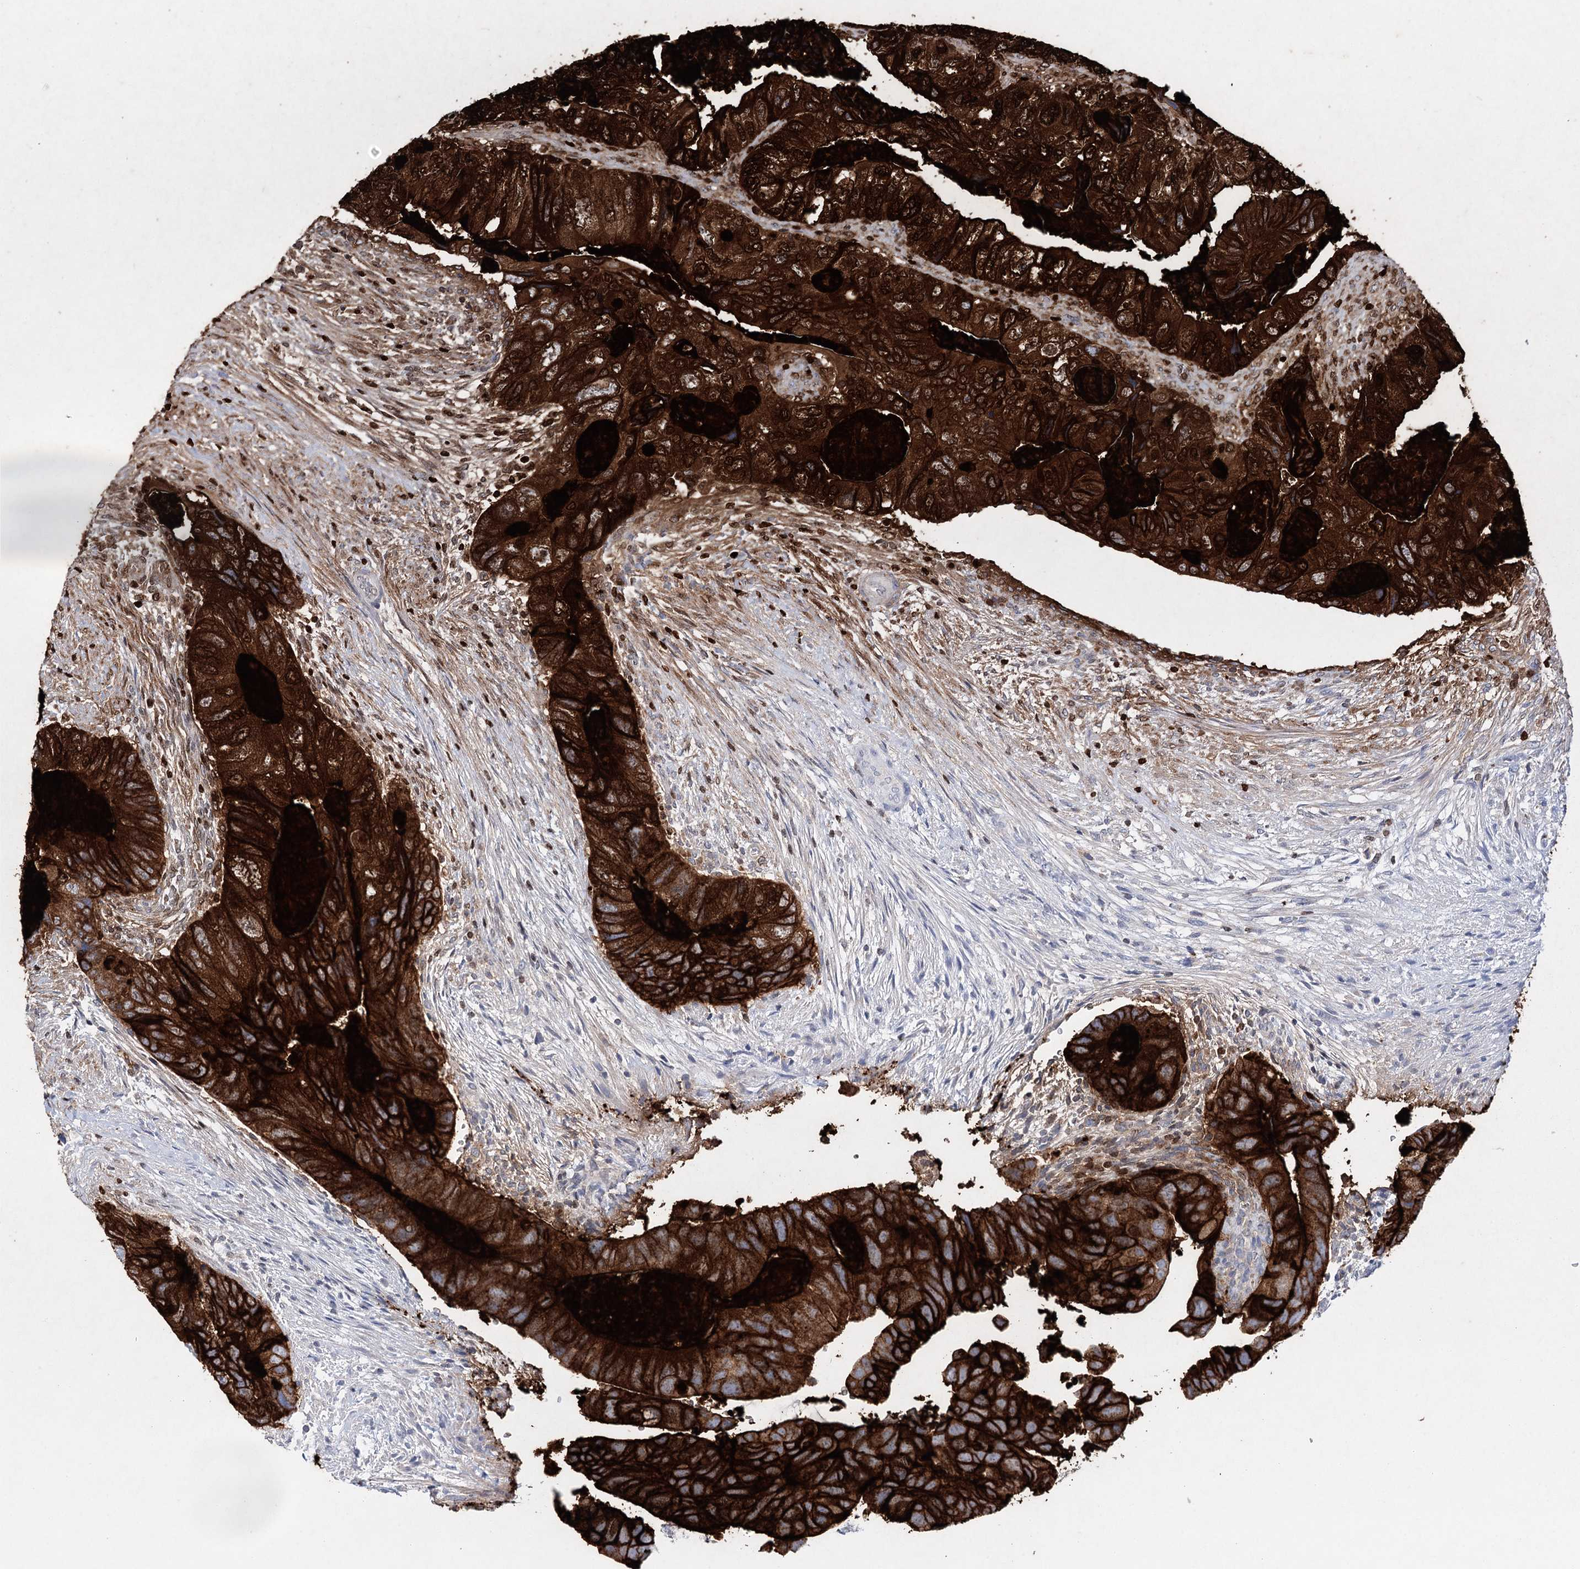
{"staining": {"intensity": "strong", "quantity": ">75%", "location": "cytoplasmic/membranous"}, "tissue": "colorectal cancer", "cell_type": "Tumor cells", "image_type": "cancer", "snomed": [{"axis": "morphology", "description": "Adenocarcinoma, NOS"}, {"axis": "topography", "description": "Rectum"}], "caption": "Tumor cells demonstrate high levels of strong cytoplasmic/membranous positivity in approximately >75% of cells in colorectal cancer.", "gene": "CEACAM8", "patient": {"sex": "male", "age": 63}}